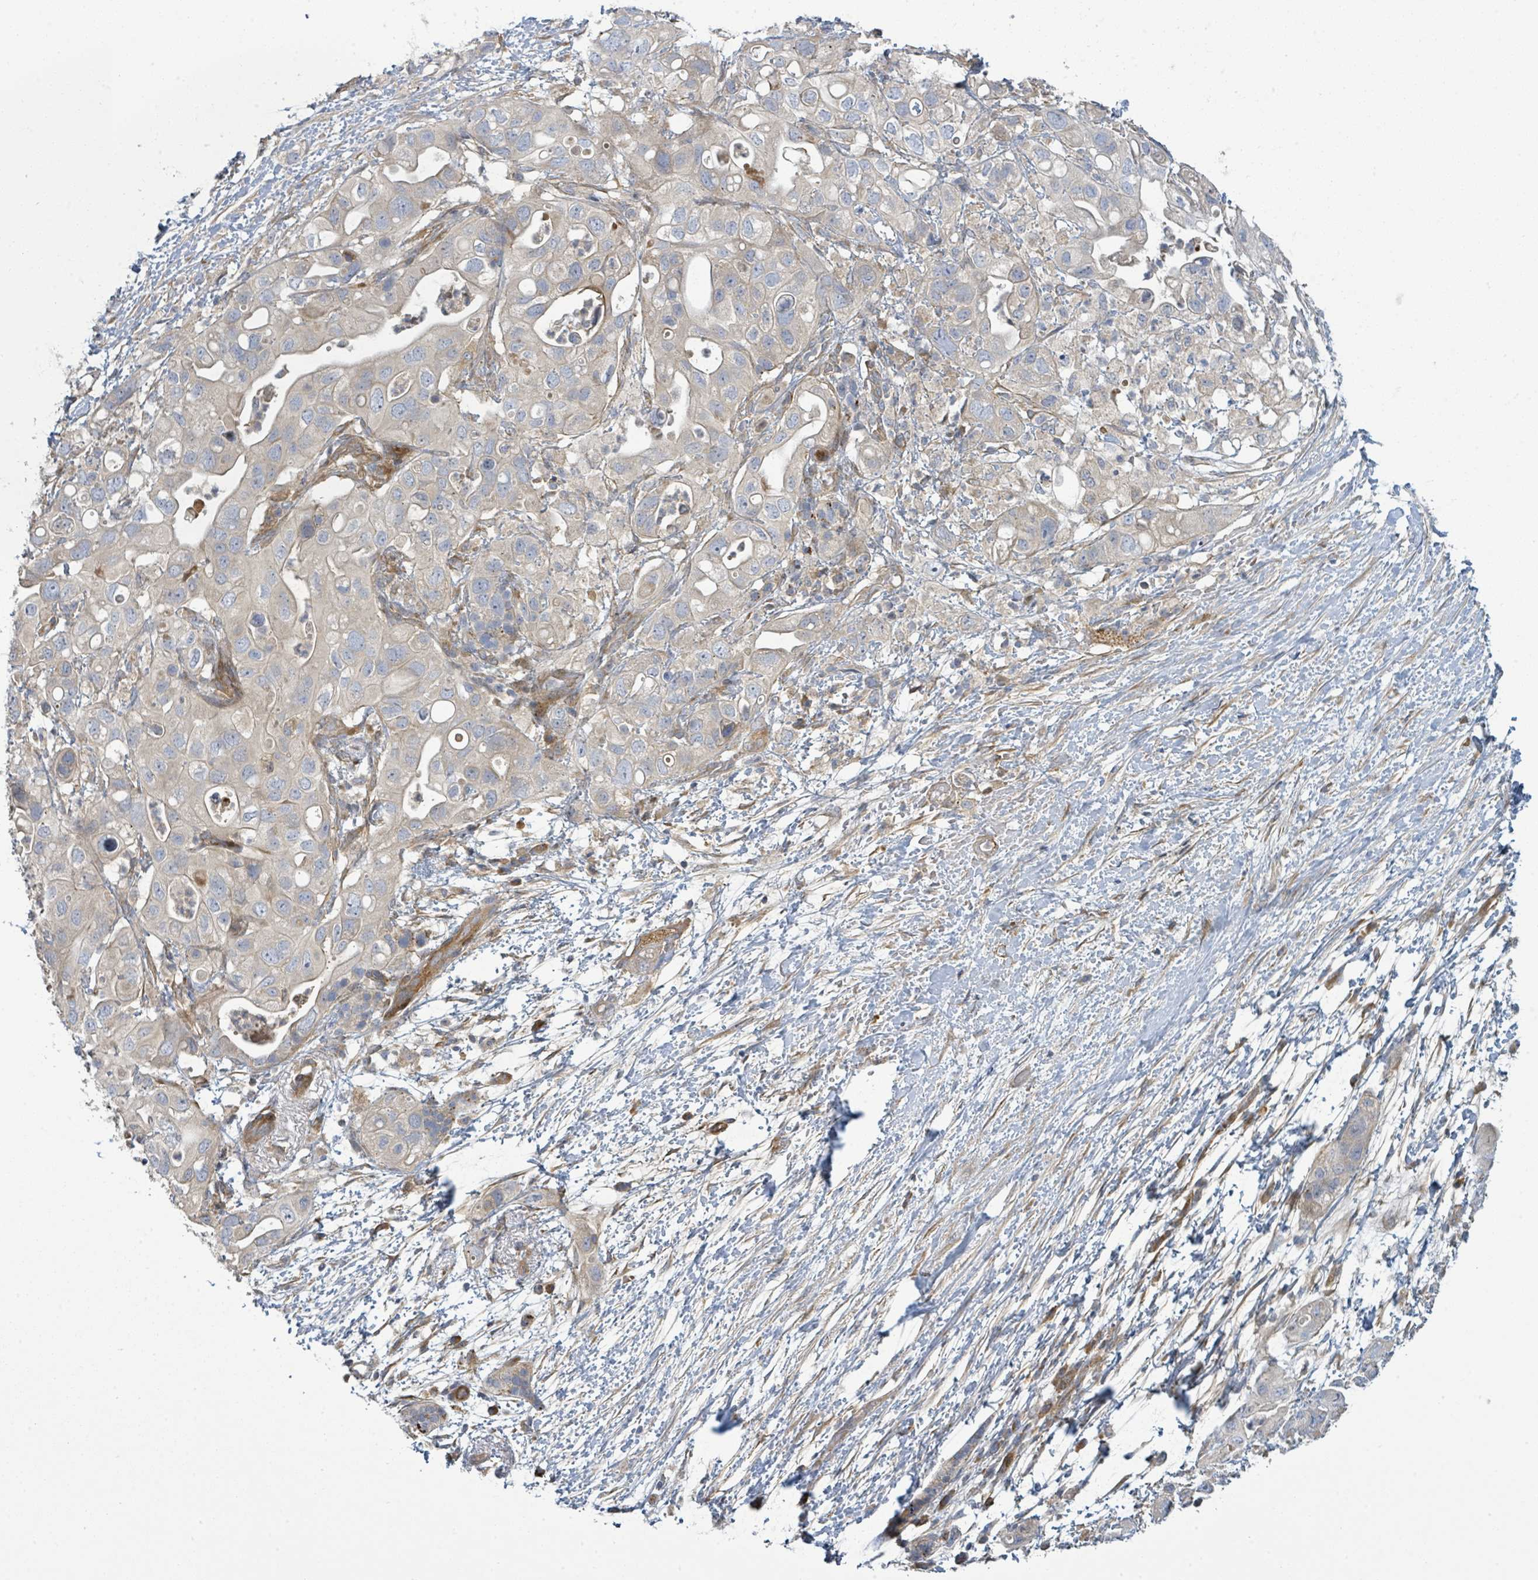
{"staining": {"intensity": "weak", "quantity": "<25%", "location": "cytoplasmic/membranous"}, "tissue": "pancreatic cancer", "cell_type": "Tumor cells", "image_type": "cancer", "snomed": [{"axis": "morphology", "description": "Adenocarcinoma, NOS"}, {"axis": "topography", "description": "Pancreas"}], "caption": "High power microscopy image of an immunohistochemistry (IHC) histopathology image of pancreatic cancer (adenocarcinoma), revealing no significant positivity in tumor cells. (DAB IHC visualized using brightfield microscopy, high magnification).", "gene": "CFAP210", "patient": {"sex": "female", "age": 72}}